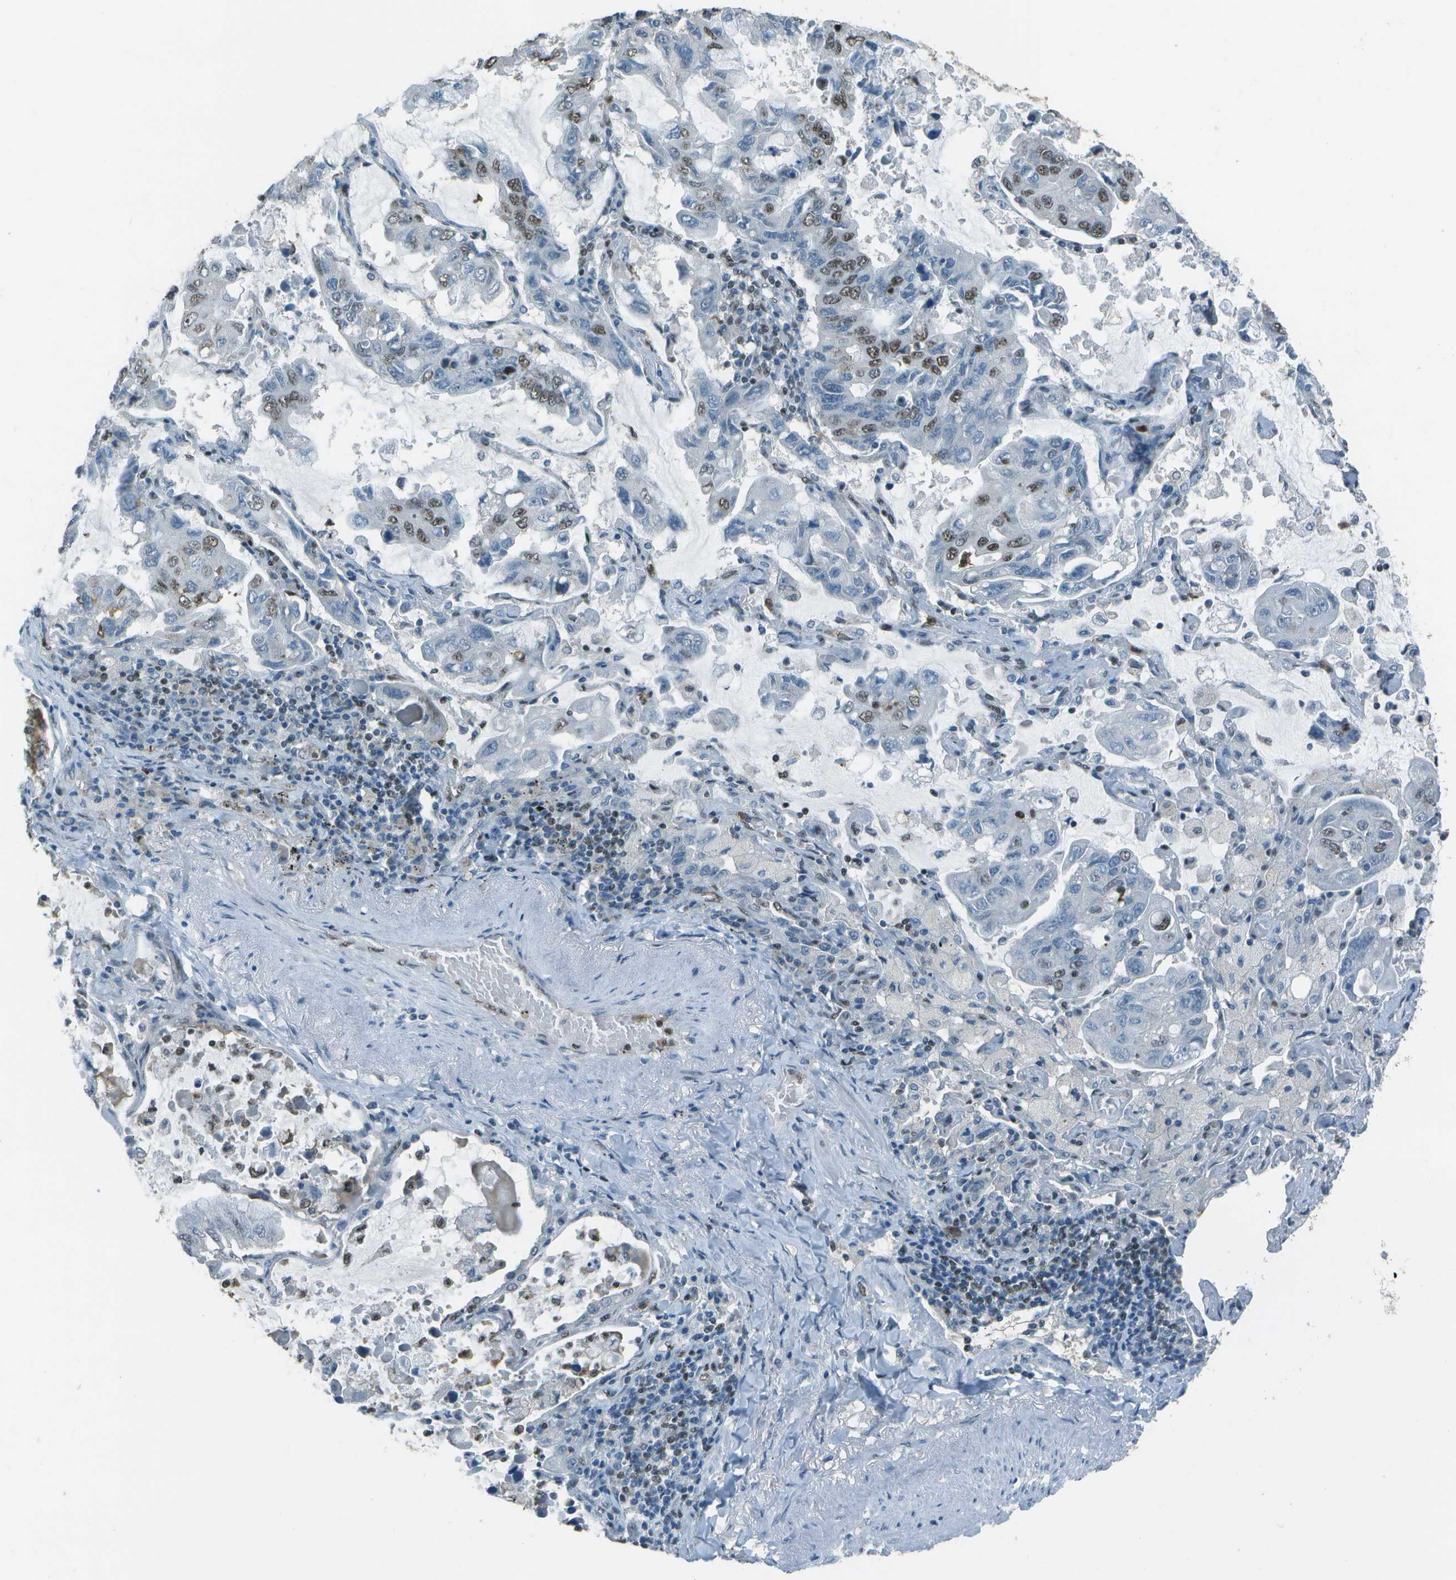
{"staining": {"intensity": "moderate", "quantity": "25%-75%", "location": "nuclear"}, "tissue": "lung cancer", "cell_type": "Tumor cells", "image_type": "cancer", "snomed": [{"axis": "morphology", "description": "Adenocarcinoma, NOS"}, {"axis": "topography", "description": "Lung"}], "caption": "Moderate nuclear protein positivity is appreciated in approximately 25%-75% of tumor cells in lung adenocarcinoma. Nuclei are stained in blue.", "gene": "DEPDC1", "patient": {"sex": "male", "age": 64}}